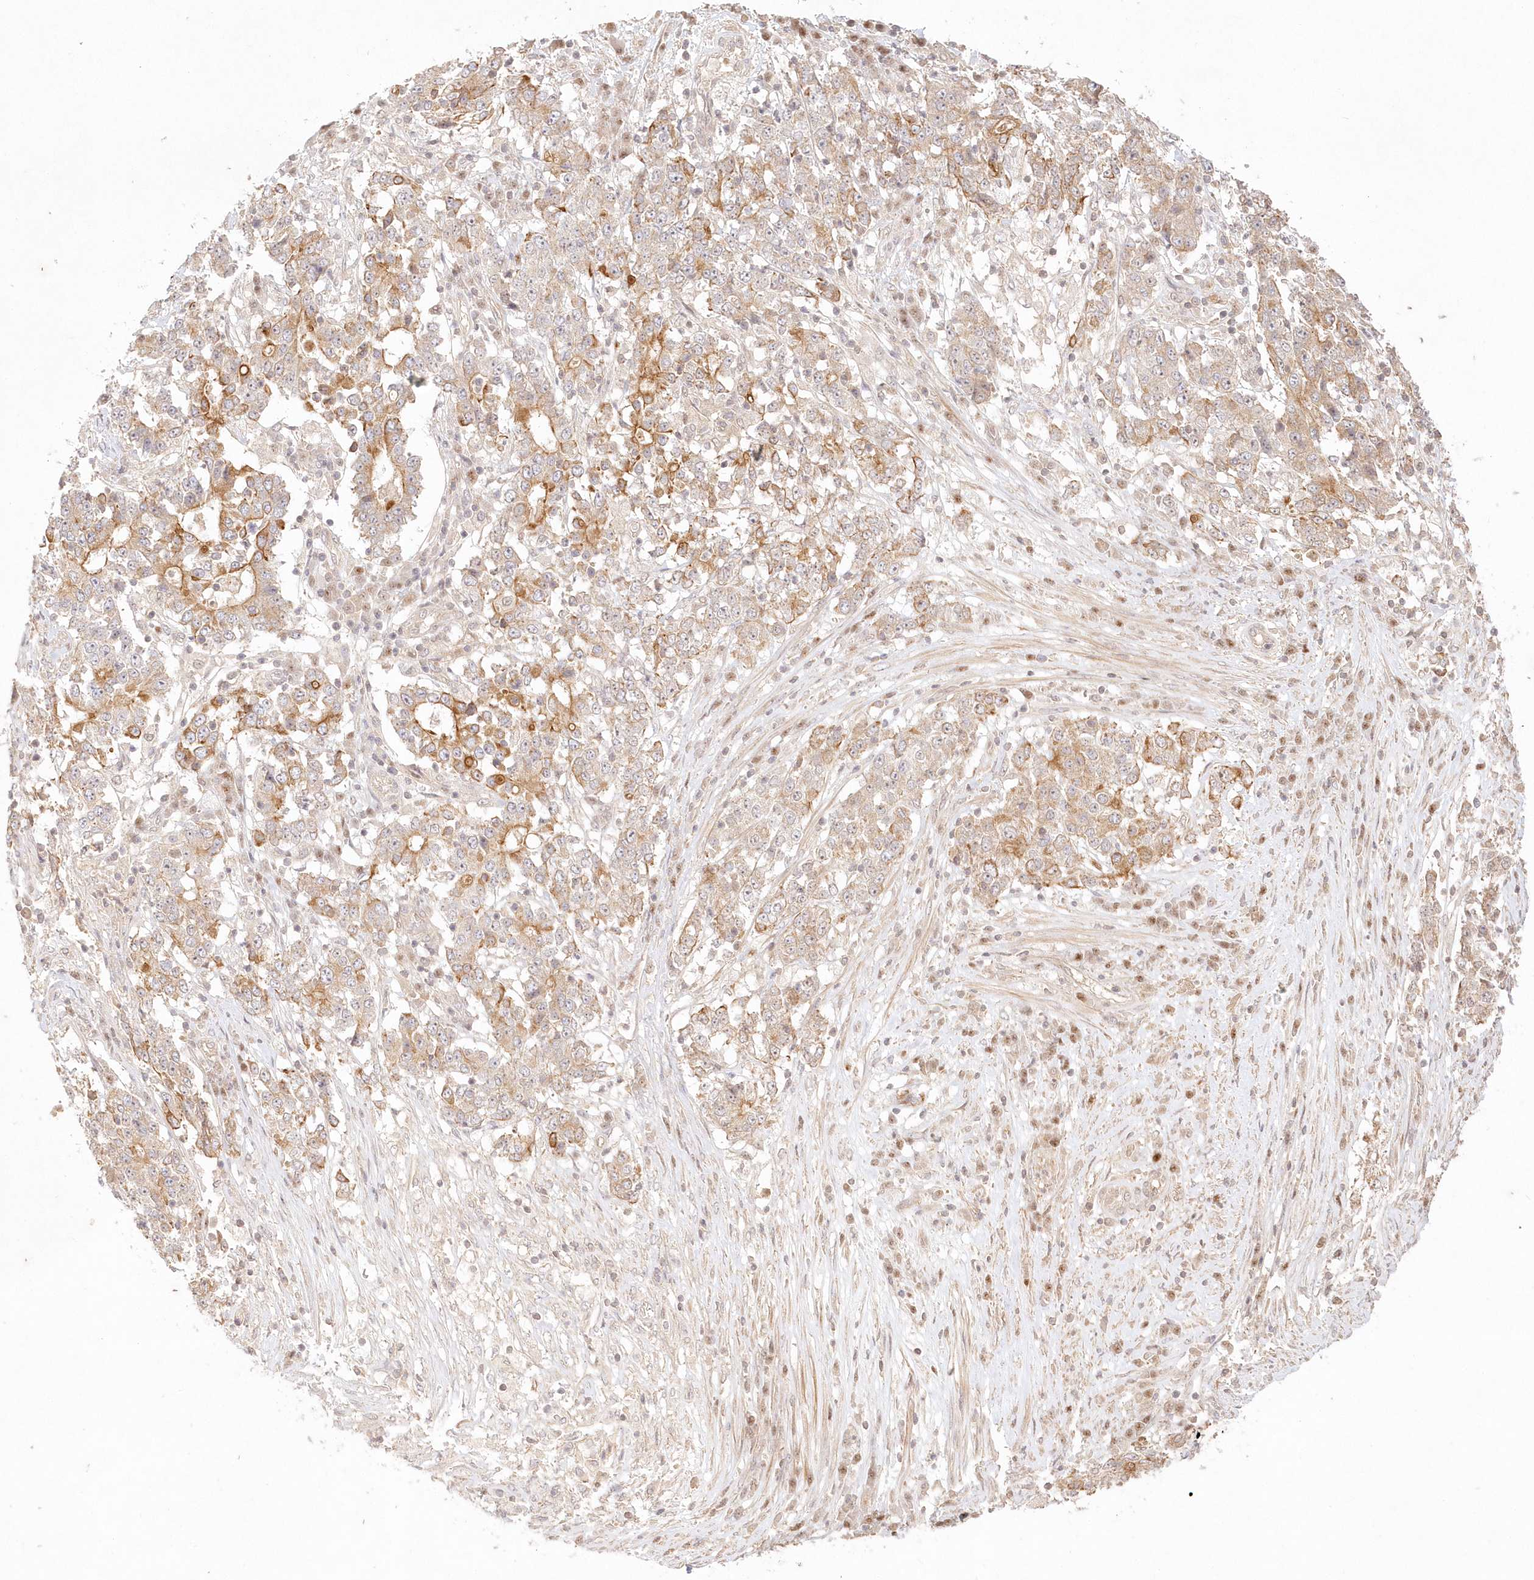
{"staining": {"intensity": "moderate", "quantity": "25%-75%", "location": "cytoplasmic/membranous"}, "tissue": "stomach cancer", "cell_type": "Tumor cells", "image_type": "cancer", "snomed": [{"axis": "morphology", "description": "Adenocarcinoma, NOS"}, {"axis": "topography", "description": "Stomach"}], "caption": "Stomach cancer stained with DAB IHC displays medium levels of moderate cytoplasmic/membranous staining in about 25%-75% of tumor cells.", "gene": "KIAA0232", "patient": {"sex": "male", "age": 59}}